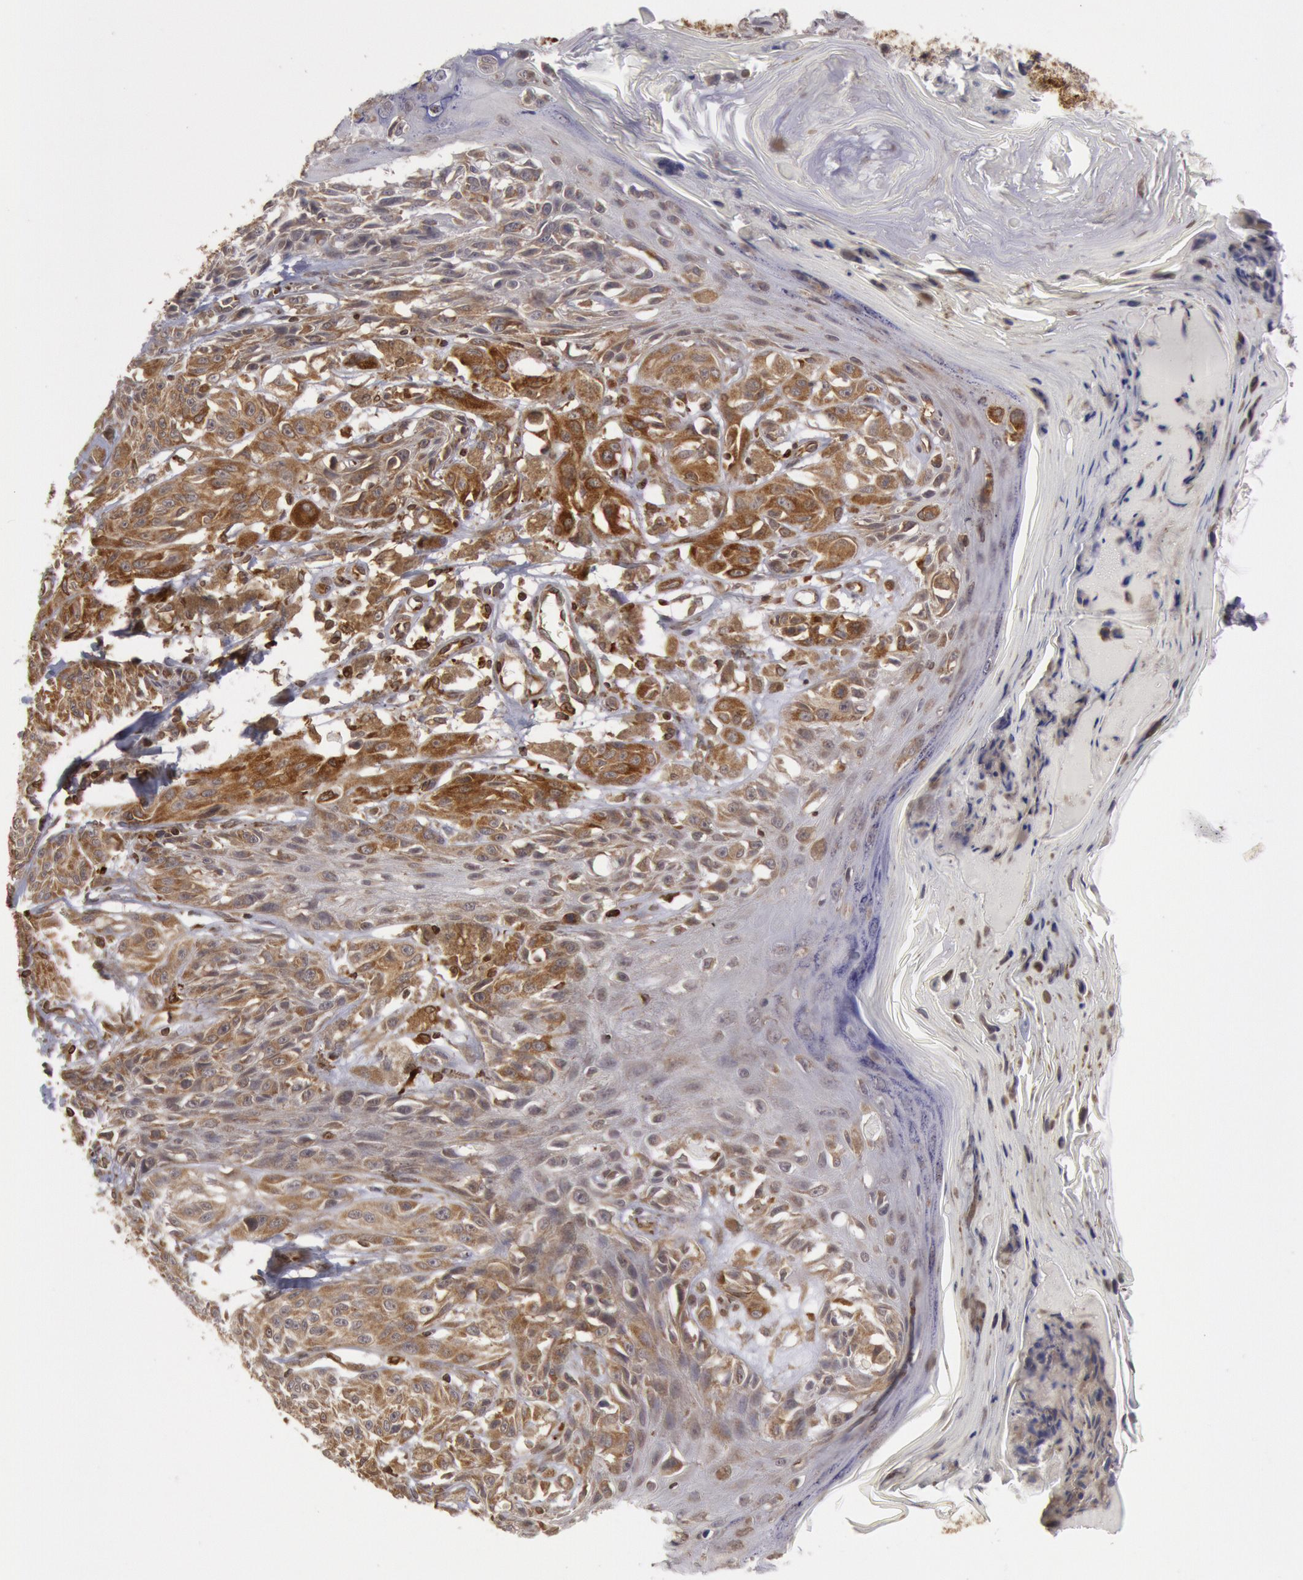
{"staining": {"intensity": "strong", "quantity": ">75%", "location": "cytoplasmic/membranous"}, "tissue": "melanoma", "cell_type": "Tumor cells", "image_type": "cancer", "snomed": [{"axis": "morphology", "description": "Malignant melanoma, NOS"}, {"axis": "topography", "description": "Skin"}], "caption": "This is a photomicrograph of IHC staining of melanoma, which shows strong staining in the cytoplasmic/membranous of tumor cells.", "gene": "TAP2", "patient": {"sex": "female", "age": 77}}